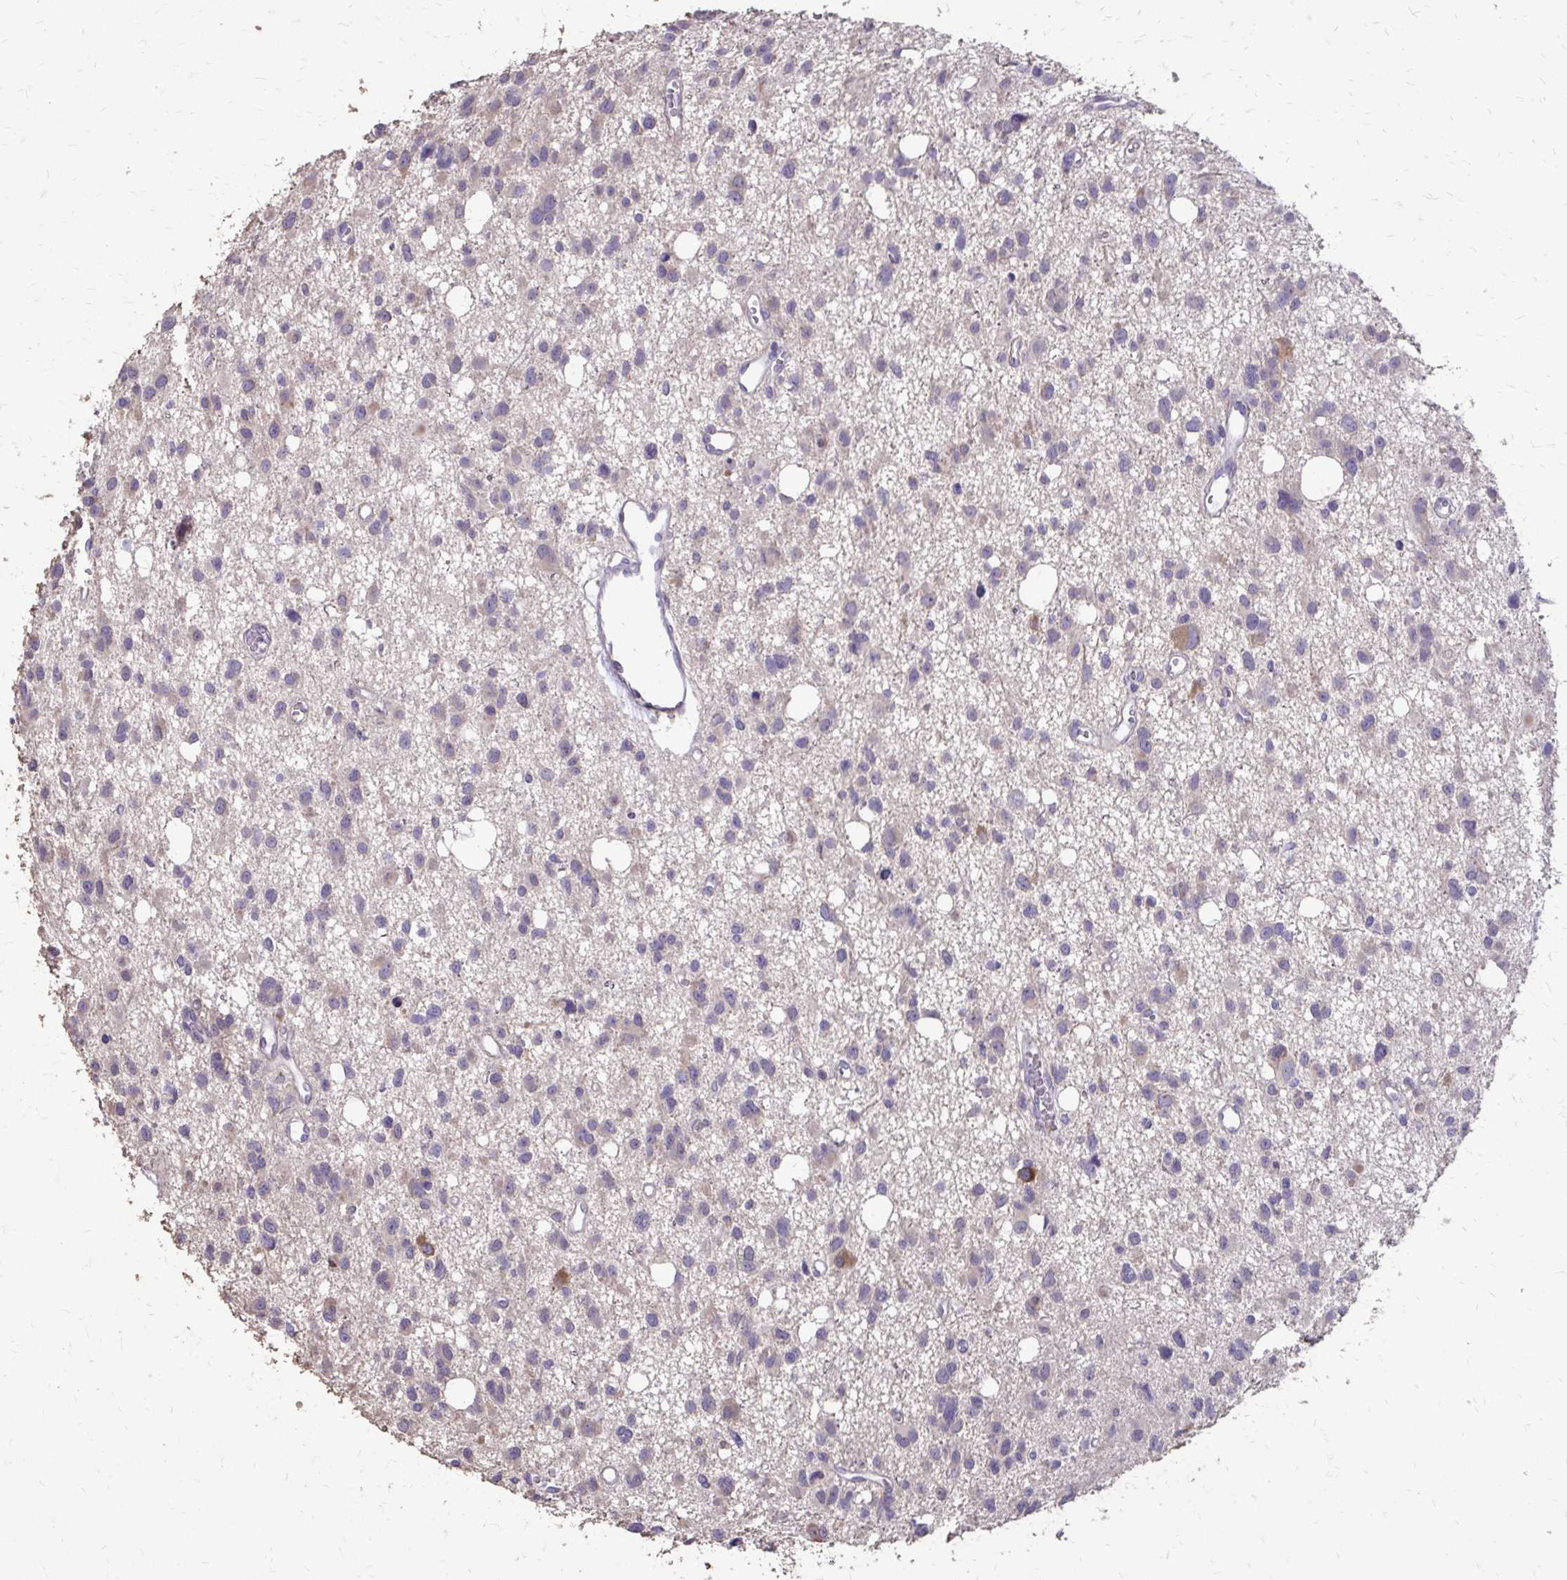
{"staining": {"intensity": "moderate", "quantity": "<25%", "location": "cytoplasmic/membranous"}, "tissue": "glioma", "cell_type": "Tumor cells", "image_type": "cancer", "snomed": [{"axis": "morphology", "description": "Glioma, malignant, High grade"}, {"axis": "topography", "description": "Brain"}], "caption": "A brown stain labels moderate cytoplasmic/membranous staining of a protein in human malignant high-grade glioma tumor cells. The staining was performed using DAB, with brown indicating positive protein expression. Nuclei are stained blue with hematoxylin.", "gene": "MYORG", "patient": {"sex": "male", "age": 23}}